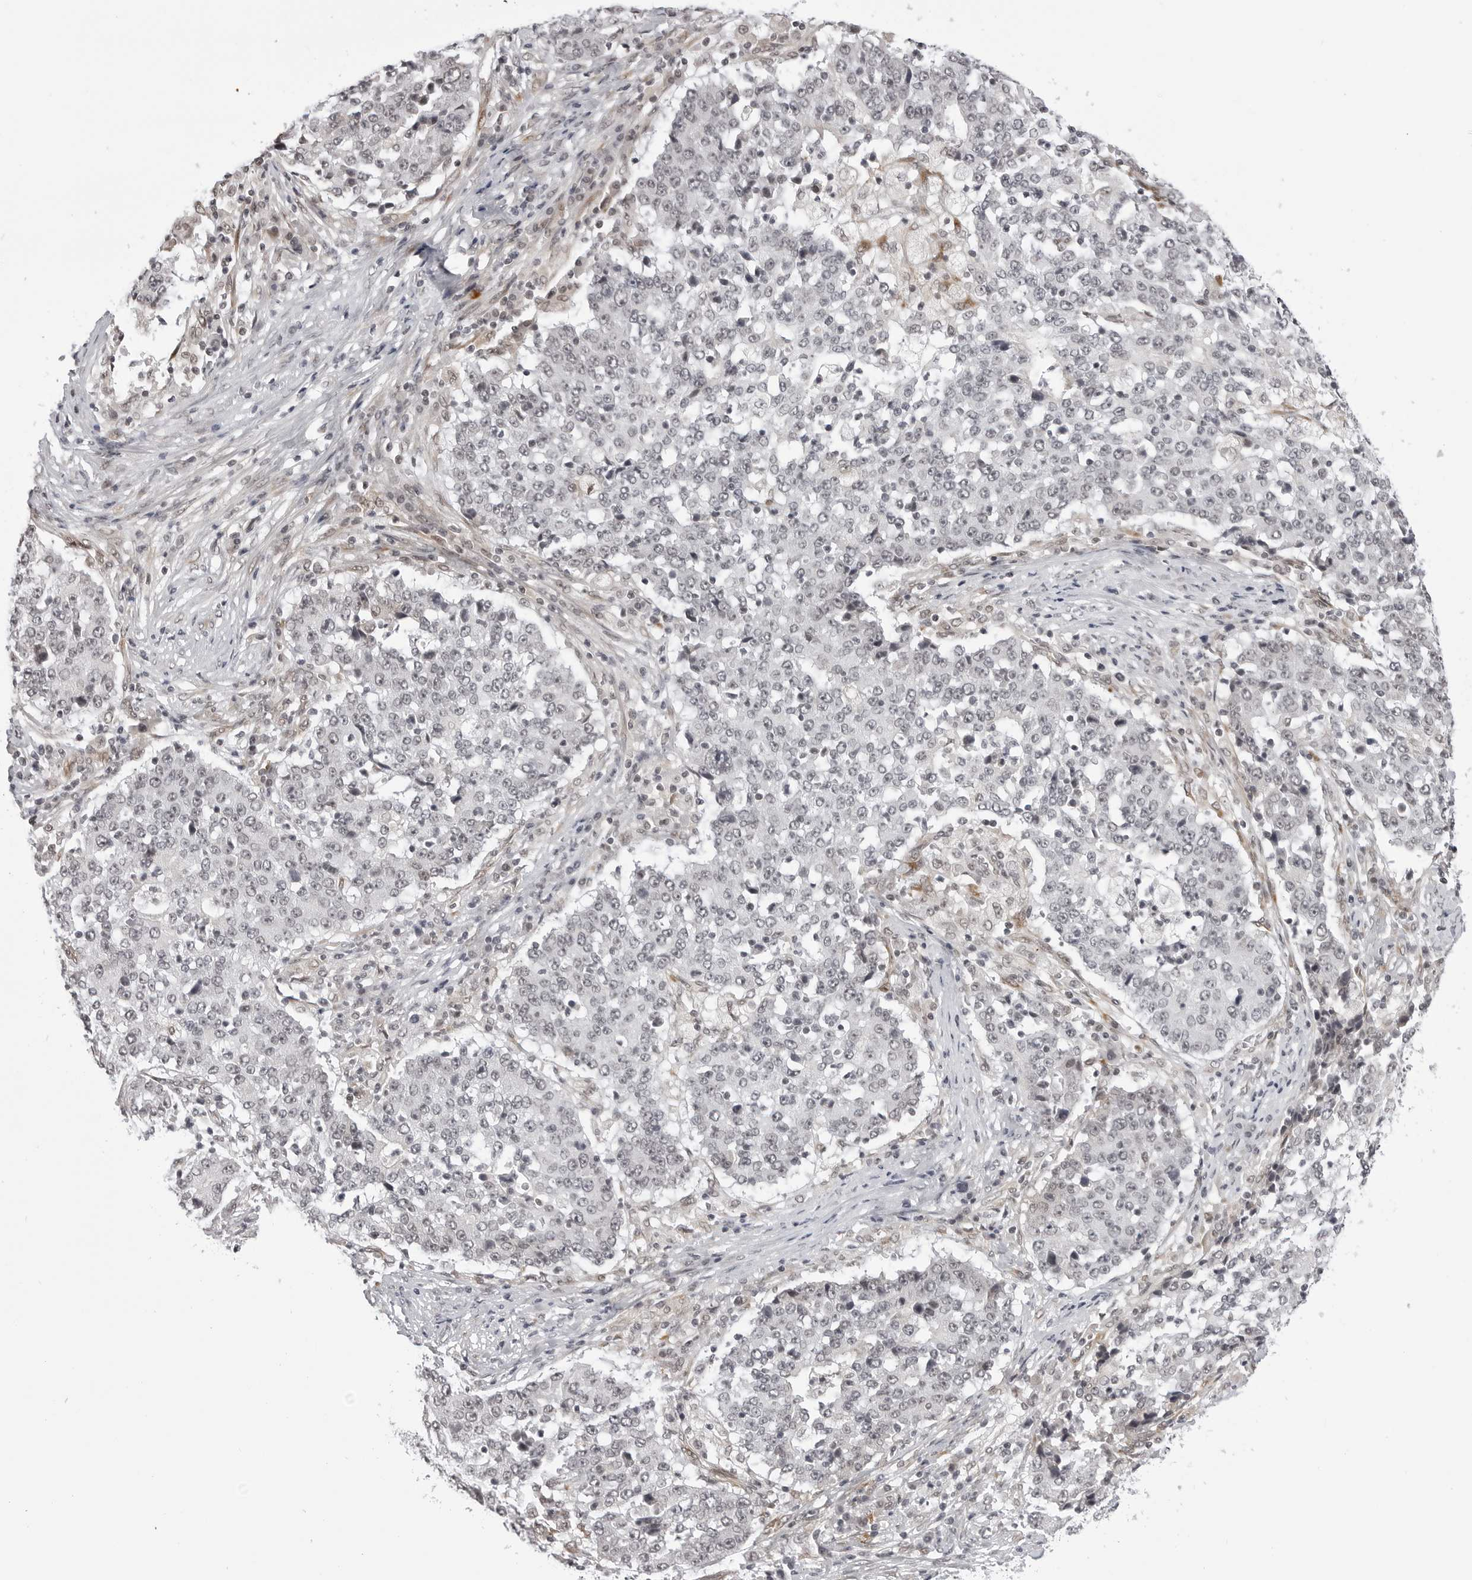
{"staining": {"intensity": "weak", "quantity": "<25%", "location": "nuclear"}, "tissue": "stomach cancer", "cell_type": "Tumor cells", "image_type": "cancer", "snomed": [{"axis": "morphology", "description": "Adenocarcinoma, NOS"}, {"axis": "topography", "description": "Stomach"}], "caption": "This is an immunohistochemistry photomicrograph of human stomach cancer (adenocarcinoma). There is no positivity in tumor cells.", "gene": "PHF3", "patient": {"sex": "male", "age": 59}}